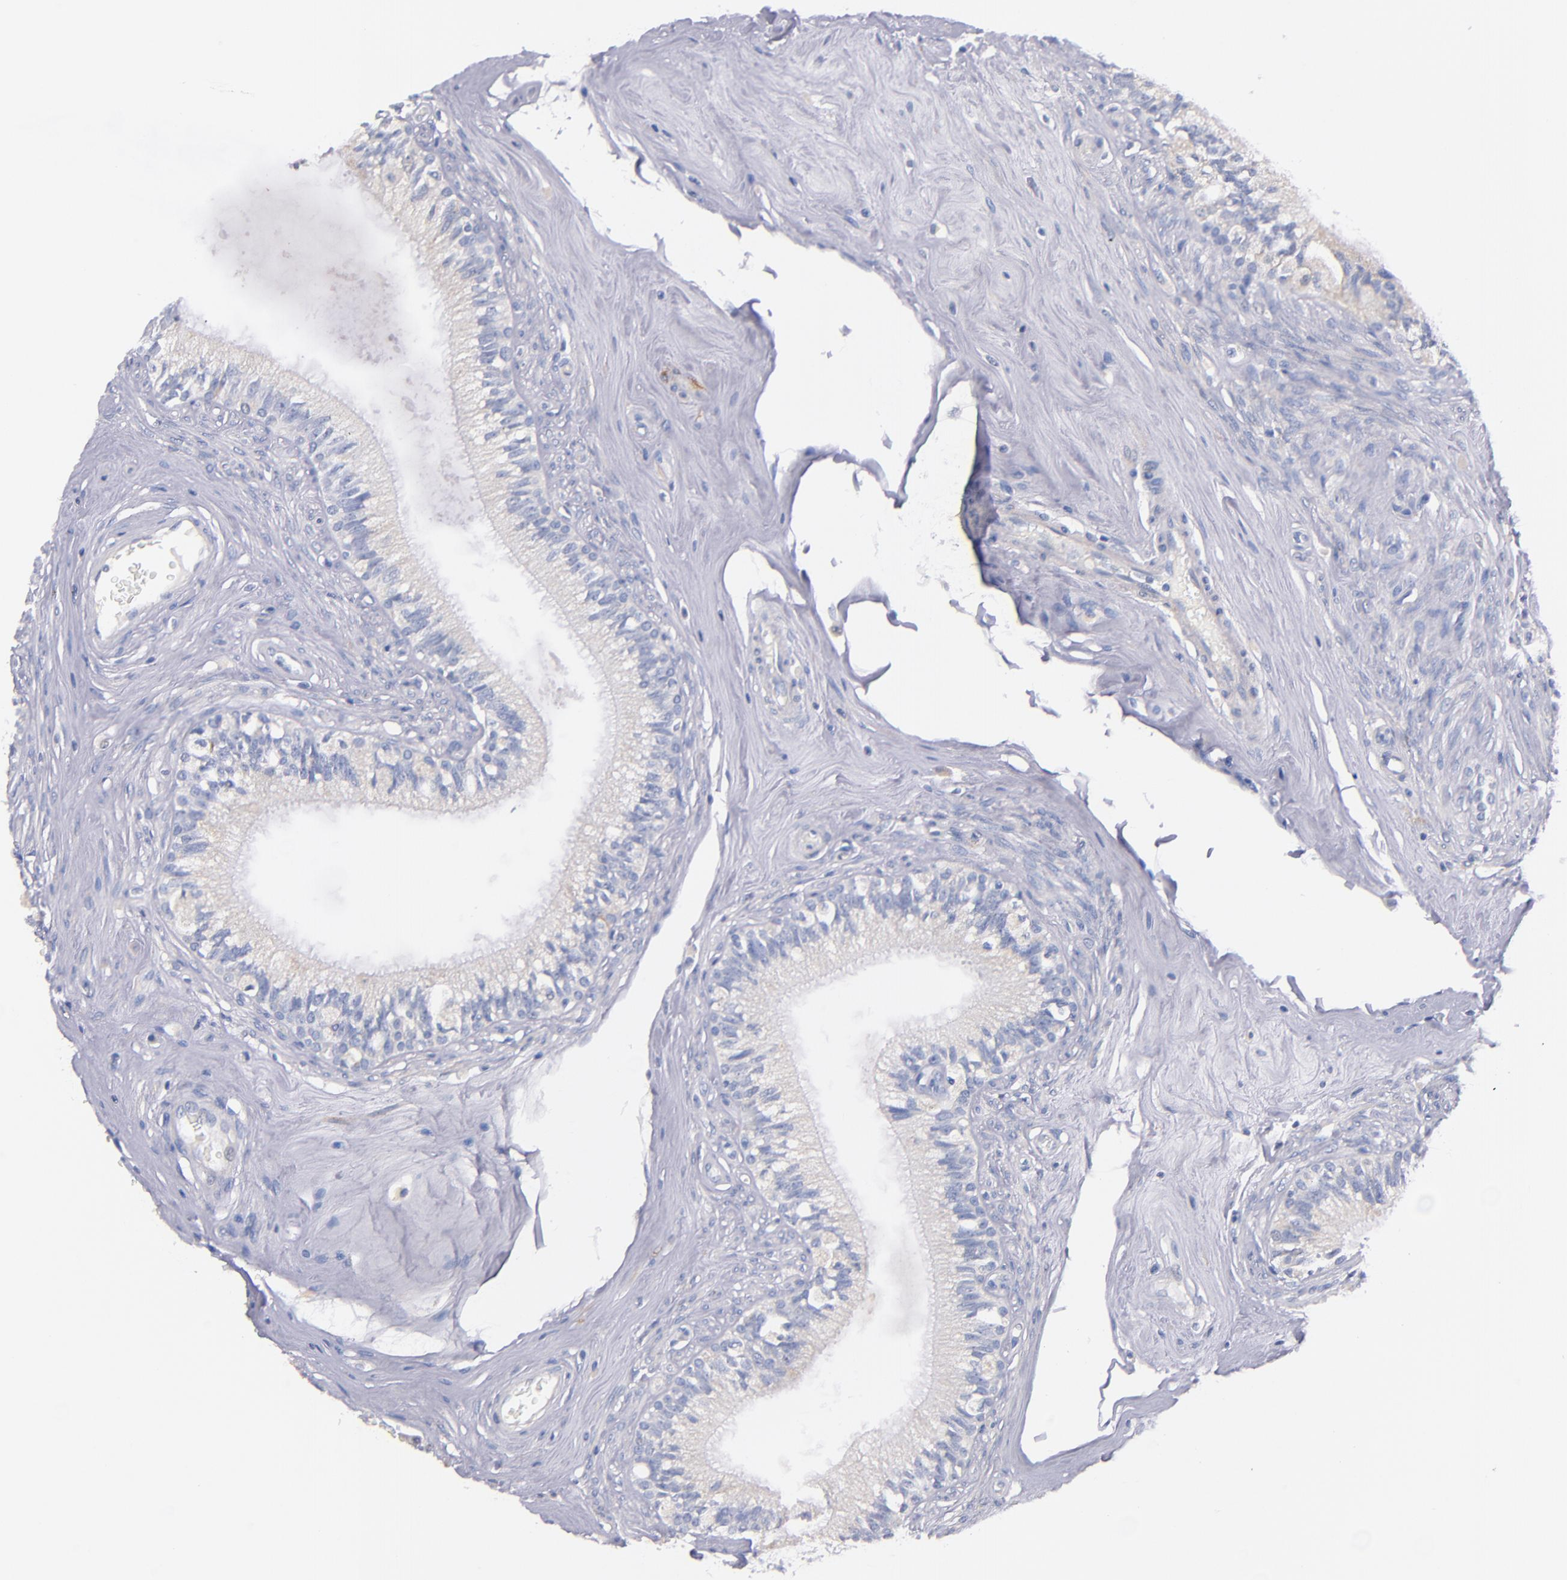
{"staining": {"intensity": "negative", "quantity": "none", "location": "none"}, "tissue": "epididymis", "cell_type": "Glandular cells", "image_type": "normal", "snomed": [{"axis": "morphology", "description": "Normal tissue, NOS"}, {"axis": "morphology", "description": "Inflammation, NOS"}, {"axis": "topography", "description": "Epididymis"}], "caption": "Protein analysis of benign epididymis displays no significant positivity in glandular cells.", "gene": "CNTNAP2", "patient": {"sex": "male", "age": 84}}